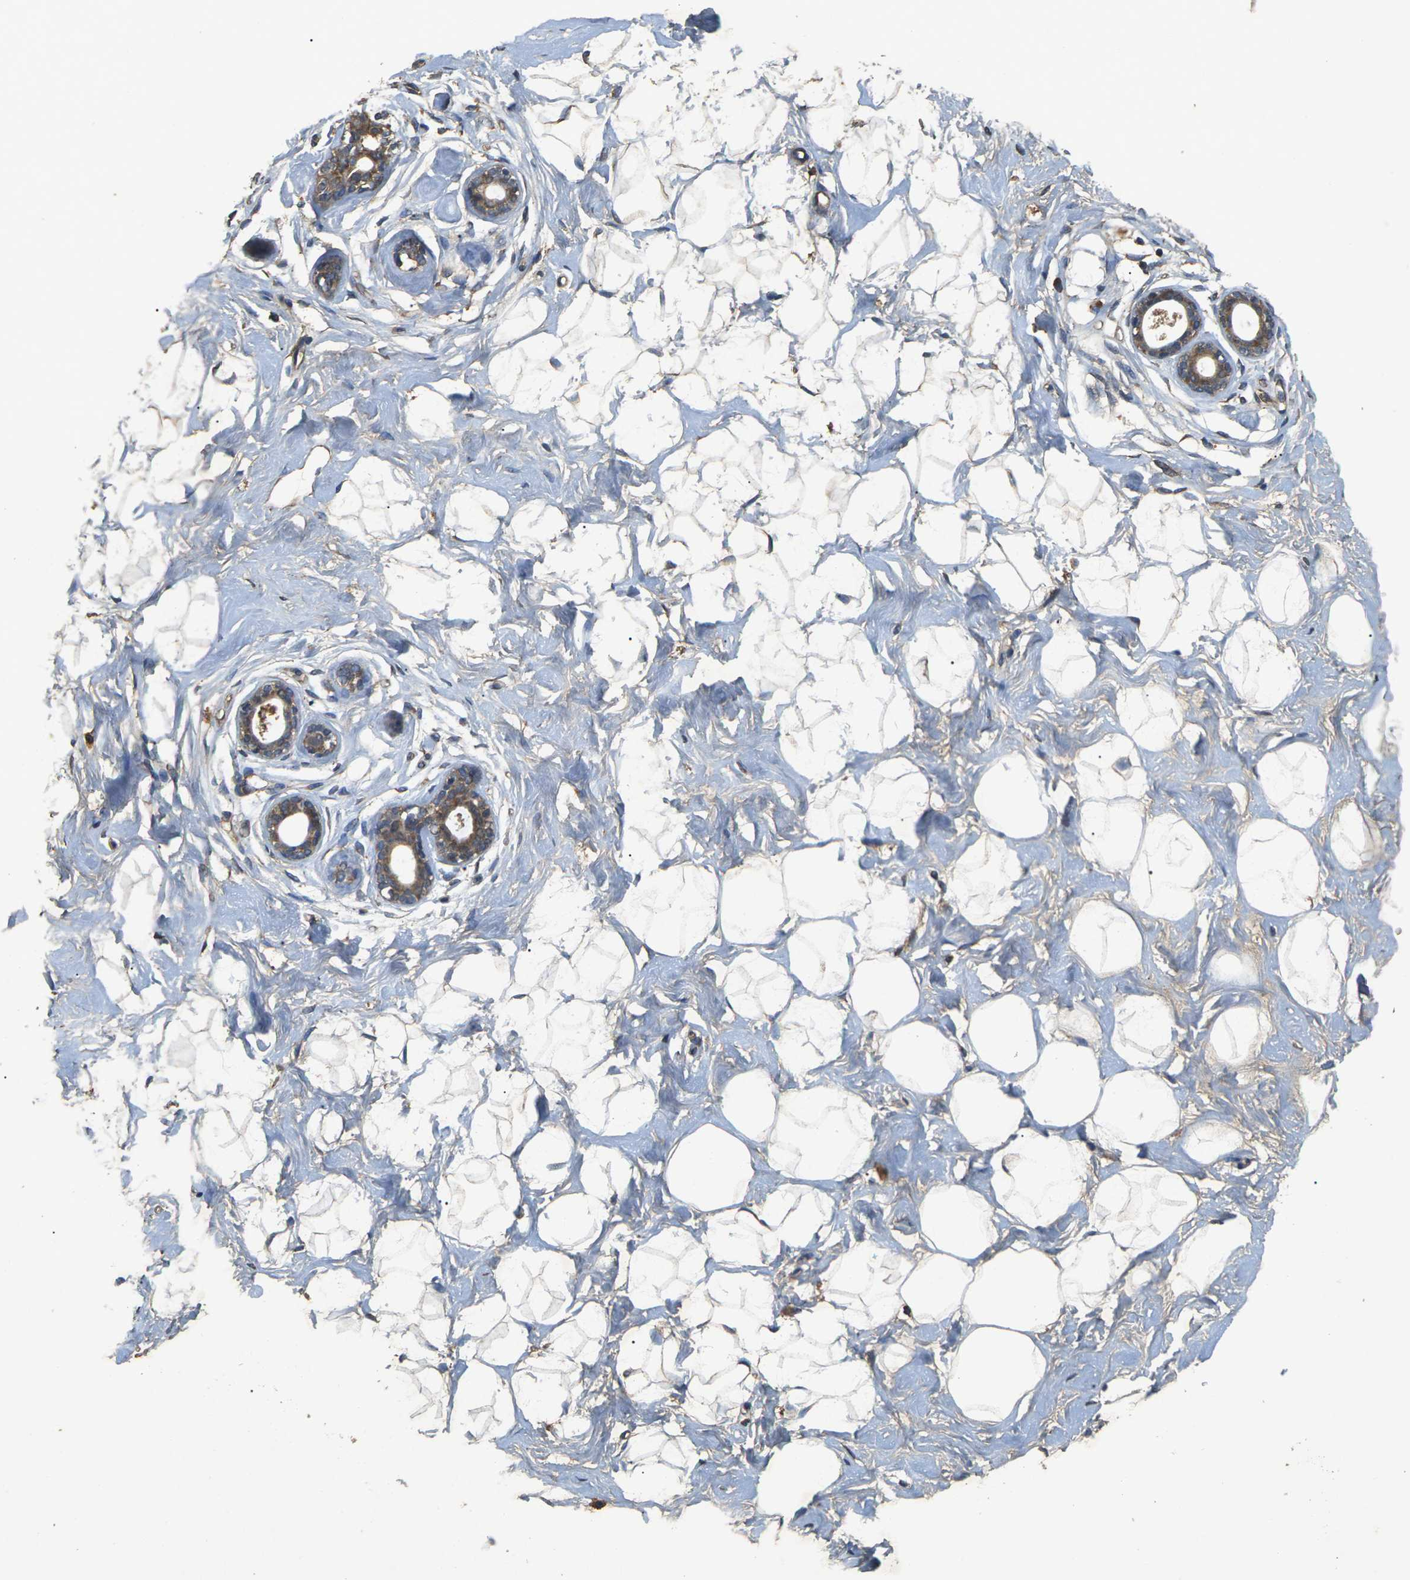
{"staining": {"intensity": "moderate", "quantity": "25%-75%", "location": "cytoplasmic/membranous"}, "tissue": "breast", "cell_type": "Adipocytes", "image_type": "normal", "snomed": [{"axis": "morphology", "description": "Normal tissue, NOS"}, {"axis": "topography", "description": "Breast"}], "caption": "IHC staining of benign breast, which reveals medium levels of moderate cytoplasmic/membranous positivity in approximately 25%-75% of adipocytes indicating moderate cytoplasmic/membranous protein staining. The staining was performed using DAB (brown) for protein detection and nuclei were counterstained in hematoxylin (blue).", "gene": "B4GAT1", "patient": {"sex": "female", "age": 23}}